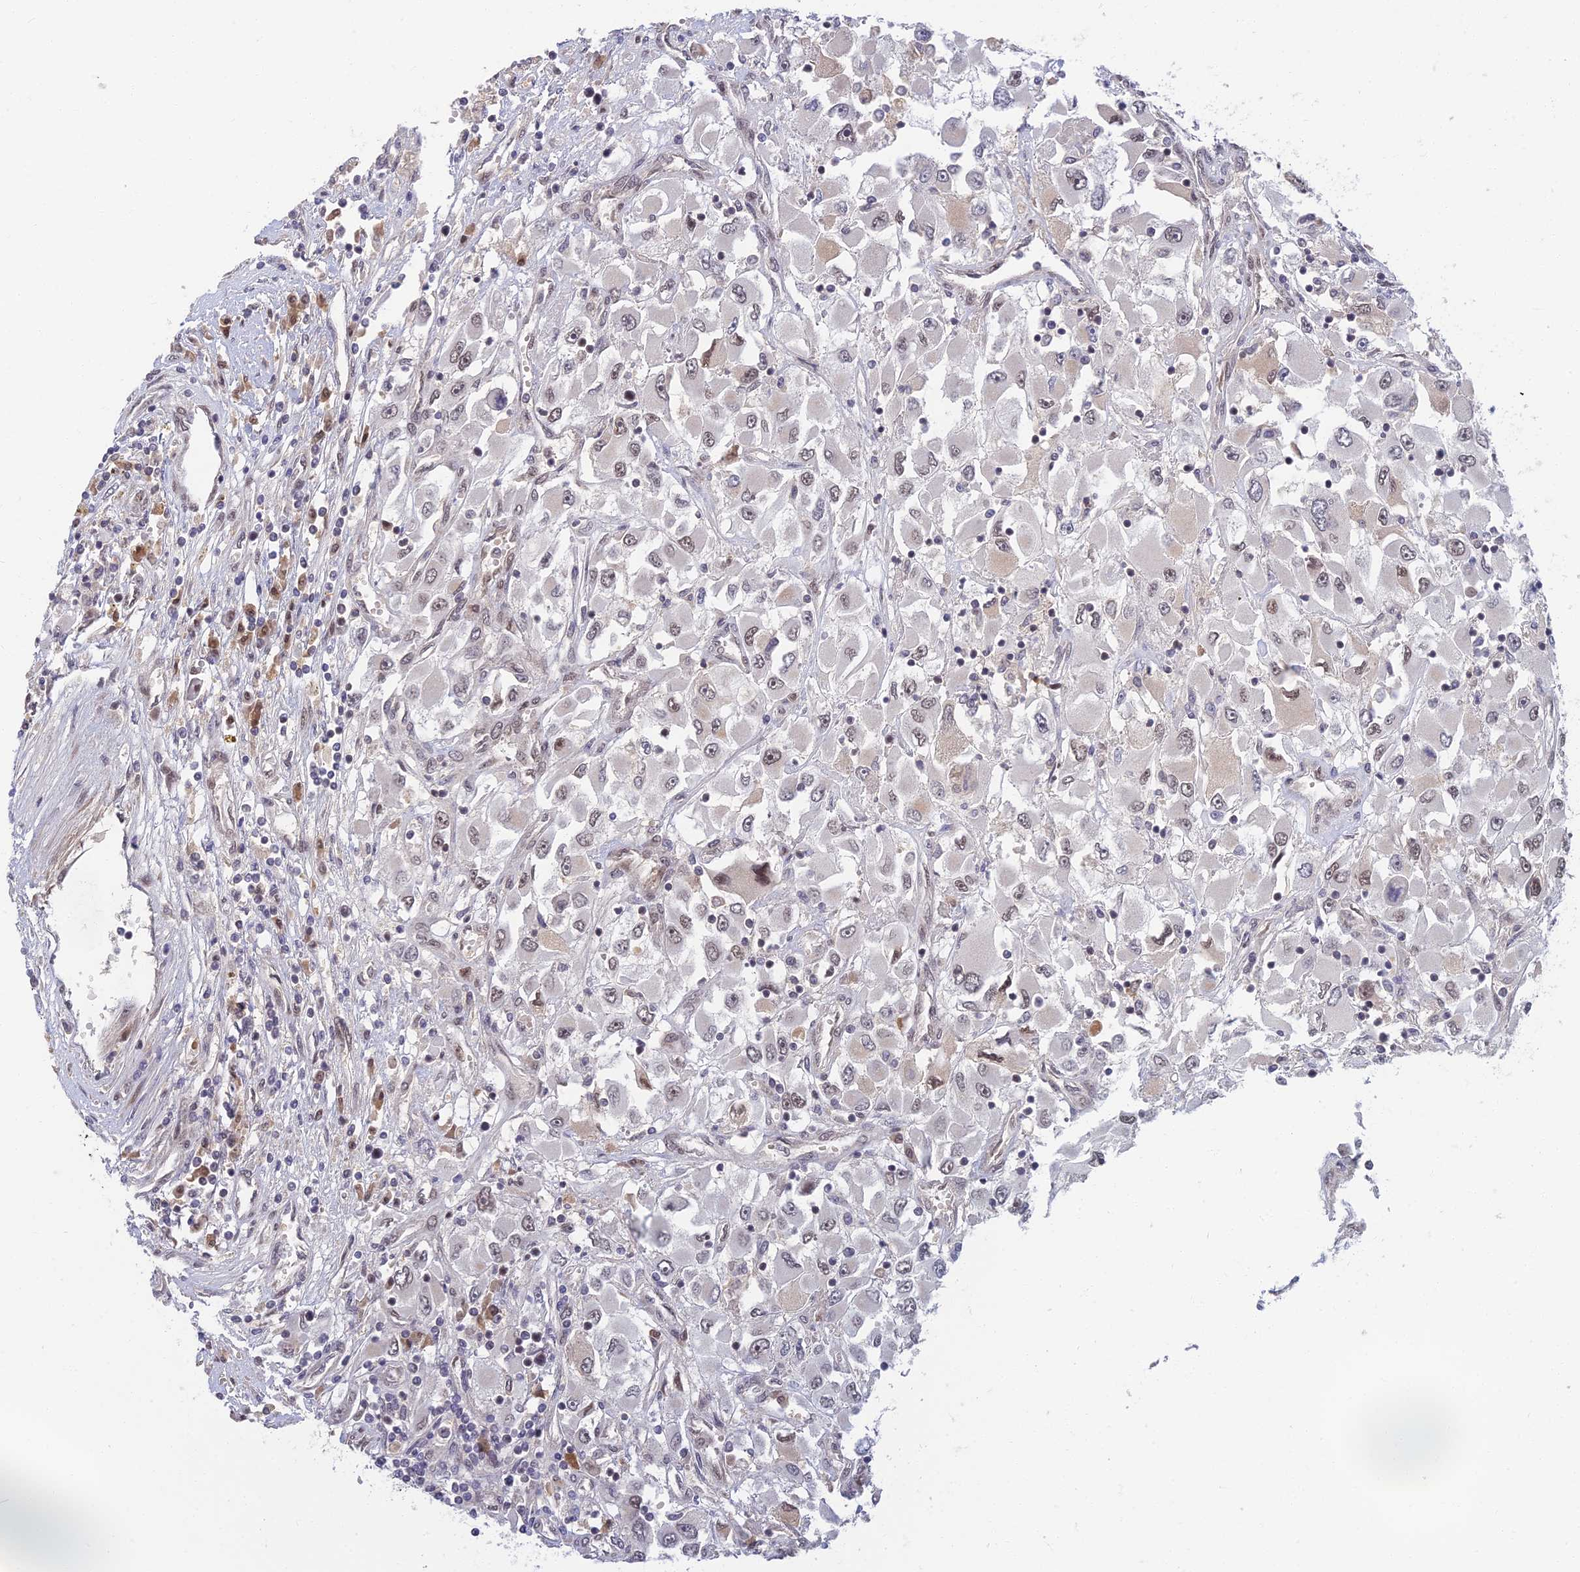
{"staining": {"intensity": "weak", "quantity": "<25%", "location": "nuclear"}, "tissue": "renal cancer", "cell_type": "Tumor cells", "image_type": "cancer", "snomed": [{"axis": "morphology", "description": "Adenocarcinoma, NOS"}, {"axis": "topography", "description": "Kidney"}], "caption": "This is an IHC histopathology image of human renal cancer (adenocarcinoma). There is no staining in tumor cells.", "gene": "TCEA2", "patient": {"sex": "female", "age": 52}}